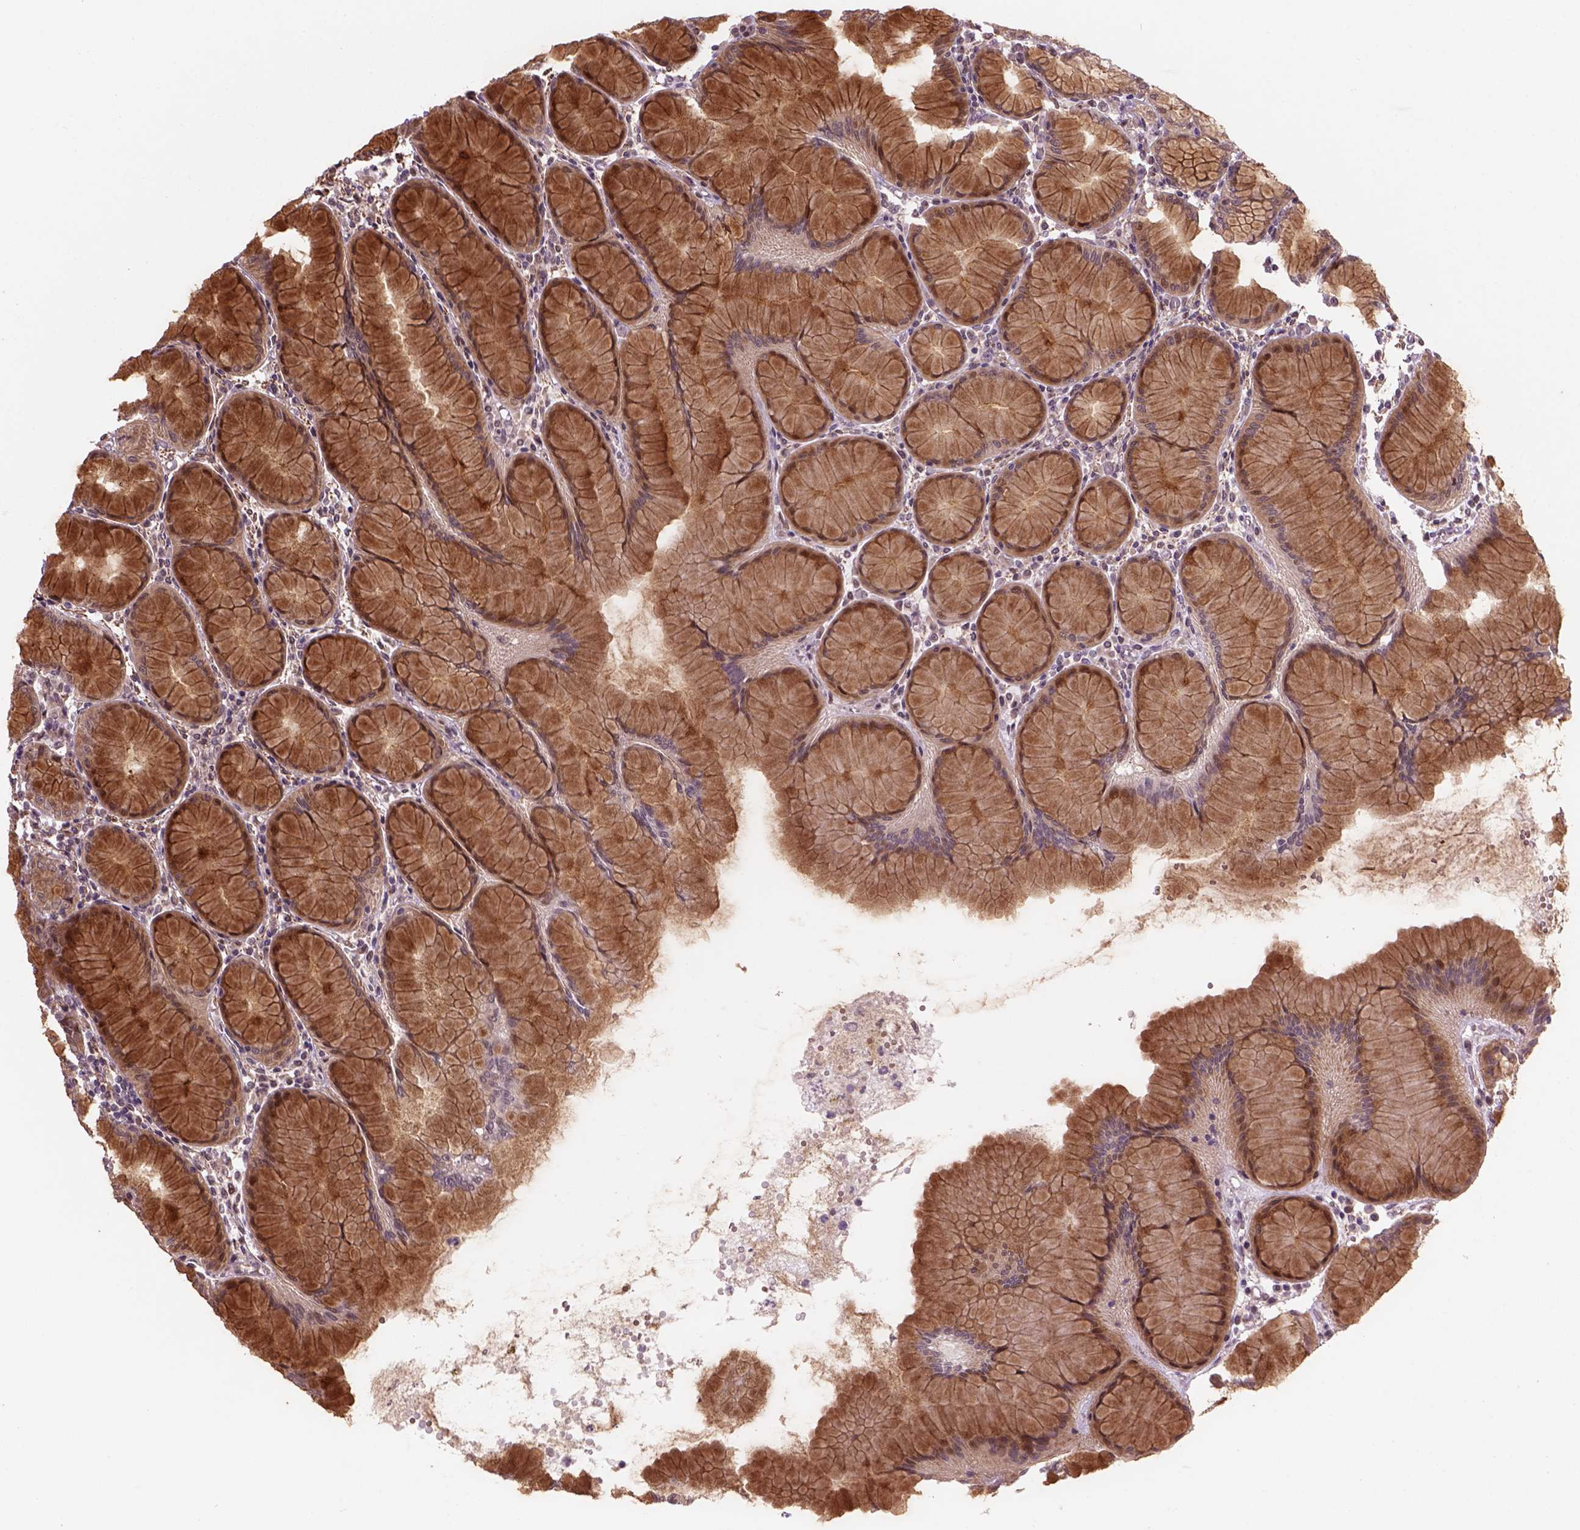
{"staining": {"intensity": "moderate", "quantity": "25%-75%", "location": "cytoplasmic/membranous,nuclear"}, "tissue": "stomach", "cell_type": "Glandular cells", "image_type": "normal", "snomed": [{"axis": "morphology", "description": "Normal tissue, NOS"}, {"axis": "topography", "description": "Stomach"}], "caption": "Immunohistochemical staining of benign human stomach shows moderate cytoplasmic/membranous,nuclear protein expression in about 25%-75% of glandular cells. (brown staining indicates protein expression, while blue staining denotes nuclei).", "gene": "PSMD11", "patient": {"sex": "female", "age": 57}}